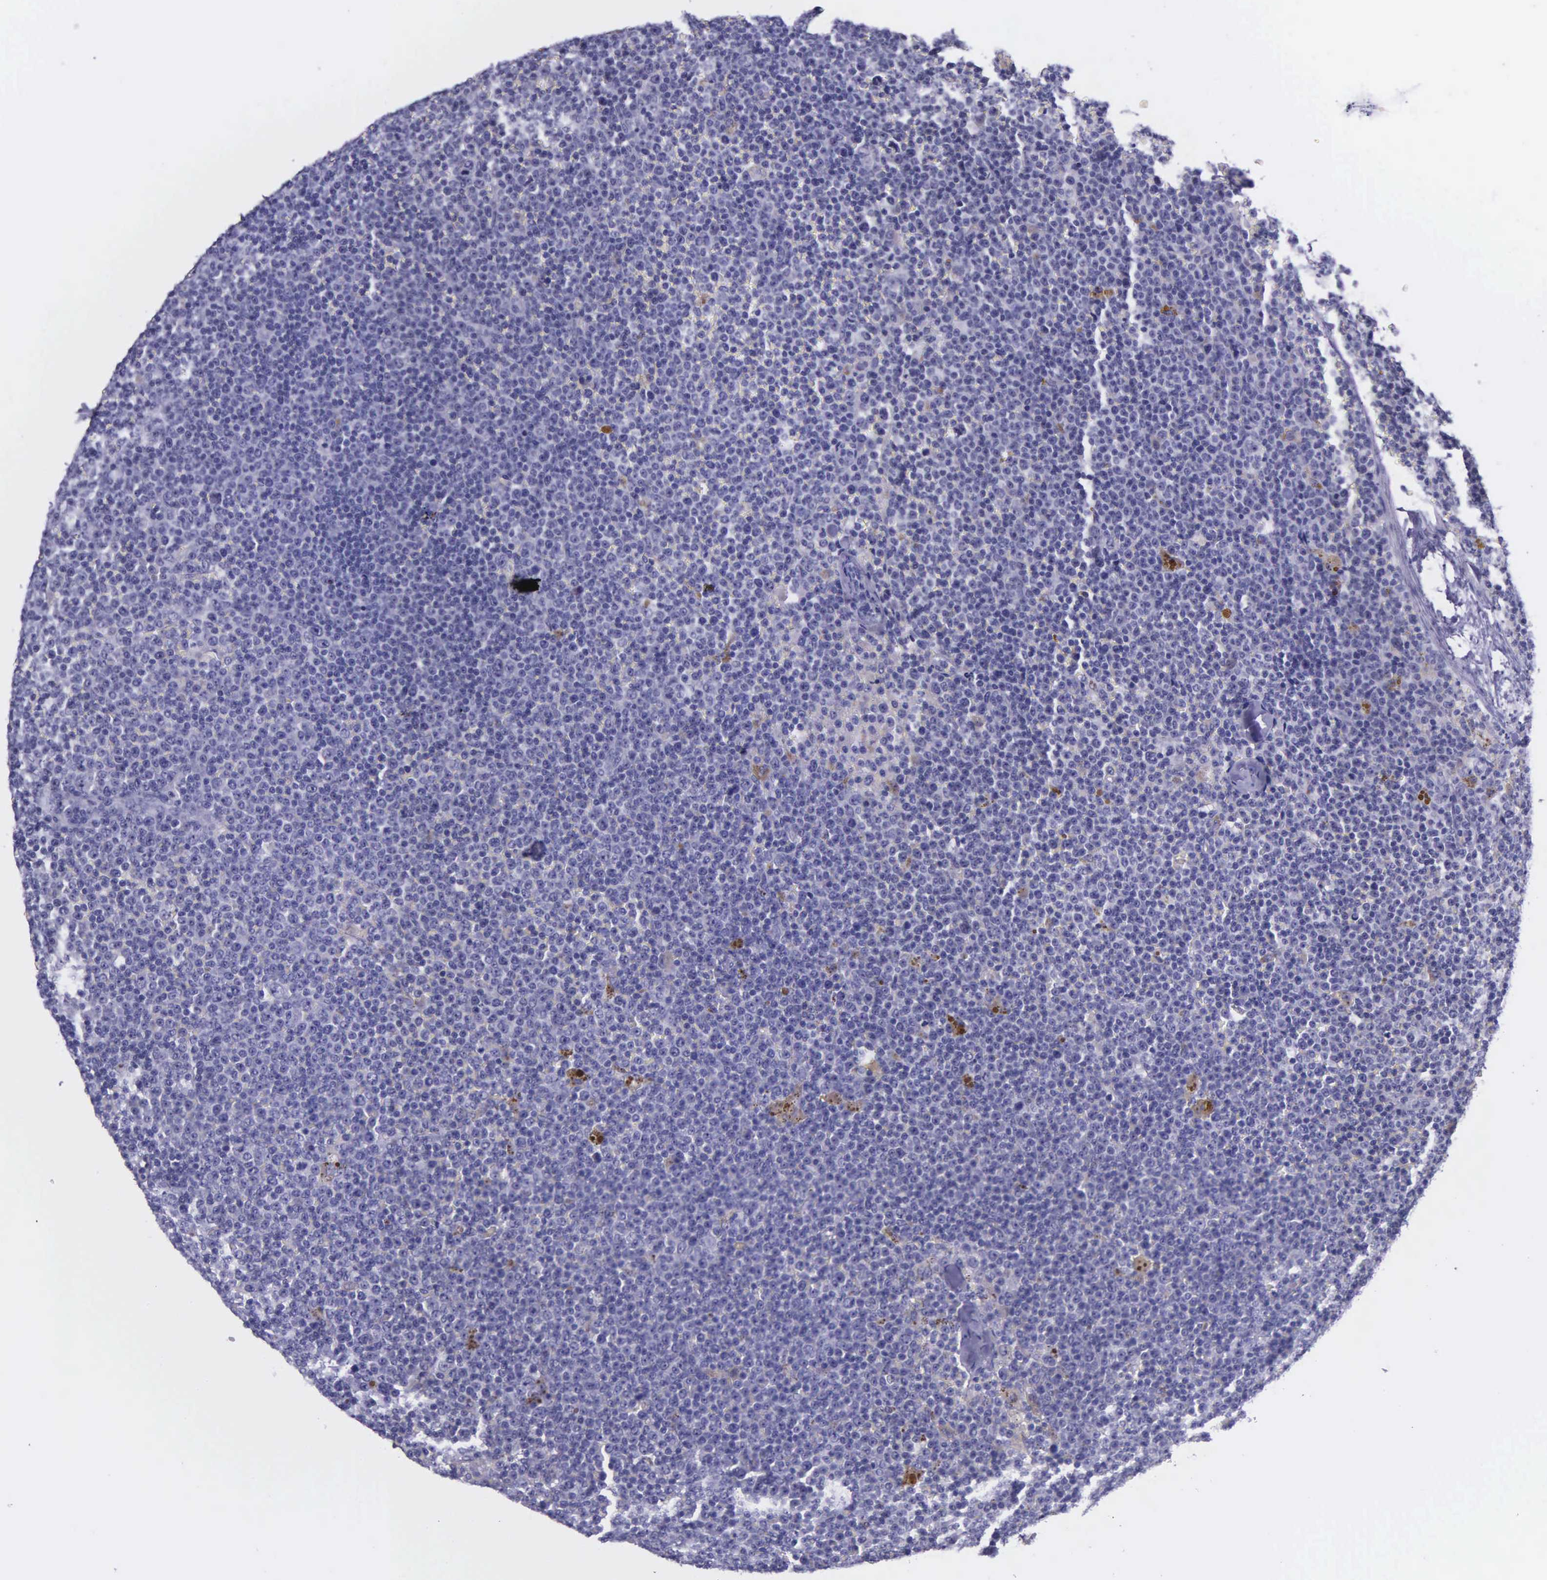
{"staining": {"intensity": "negative", "quantity": "none", "location": "none"}, "tissue": "lymphoma", "cell_type": "Tumor cells", "image_type": "cancer", "snomed": [{"axis": "morphology", "description": "Malignant lymphoma, non-Hodgkin's type, Low grade"}, {"axis": "topography", "description": "Lymph node"}], "caption": "Malignant lymphoma, non-Hodgkin's type (low-grade) was stained to show a protein in brown. There is no significant positivity in tumor cells. (IHC, brightfield microscopy, high magnification).", "gene": "AHNAK2", "patient": {"sex": "male", "age": 50}}